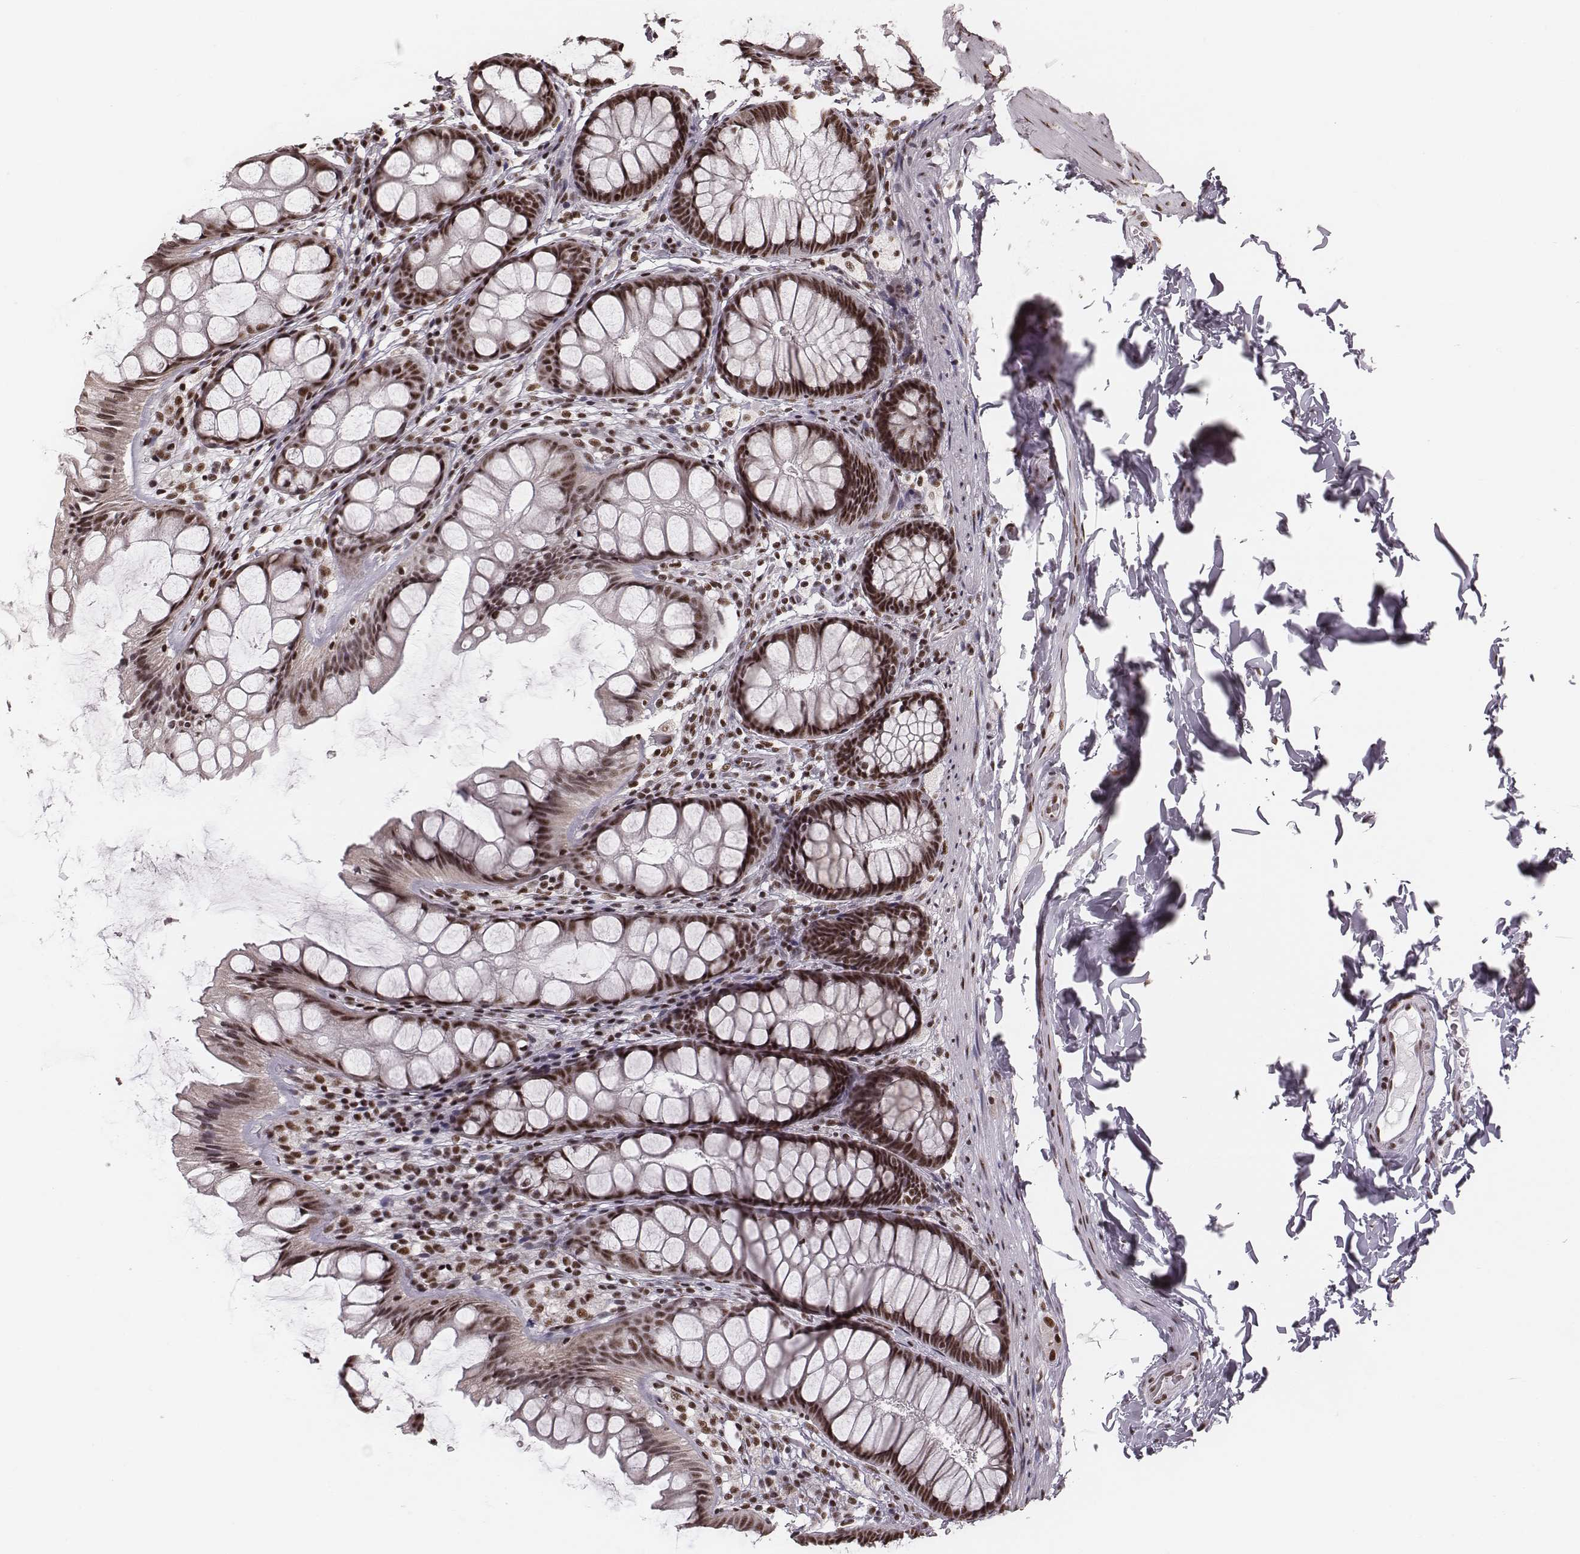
{"staining": {"intensity": "strong", "quantity": ">75%", "location": "nuclear"}, "tissue": "colon", "cell_type": "Endothelial cells", "image_type": "normal", "snomed": [{"axis": "morphology", "description": "Normal tissue, NOS"}, {"axis": "topography", "description": "Colon"}], "caption": "This photomicrograph reveals immunohistochemistry (IHC) staining of unremarkable human colon, with high strong nuclear positivity in about >75% of endothelial cells.", "gene": "LUC7L", "patient": {"sex": "male", "age": 47}}